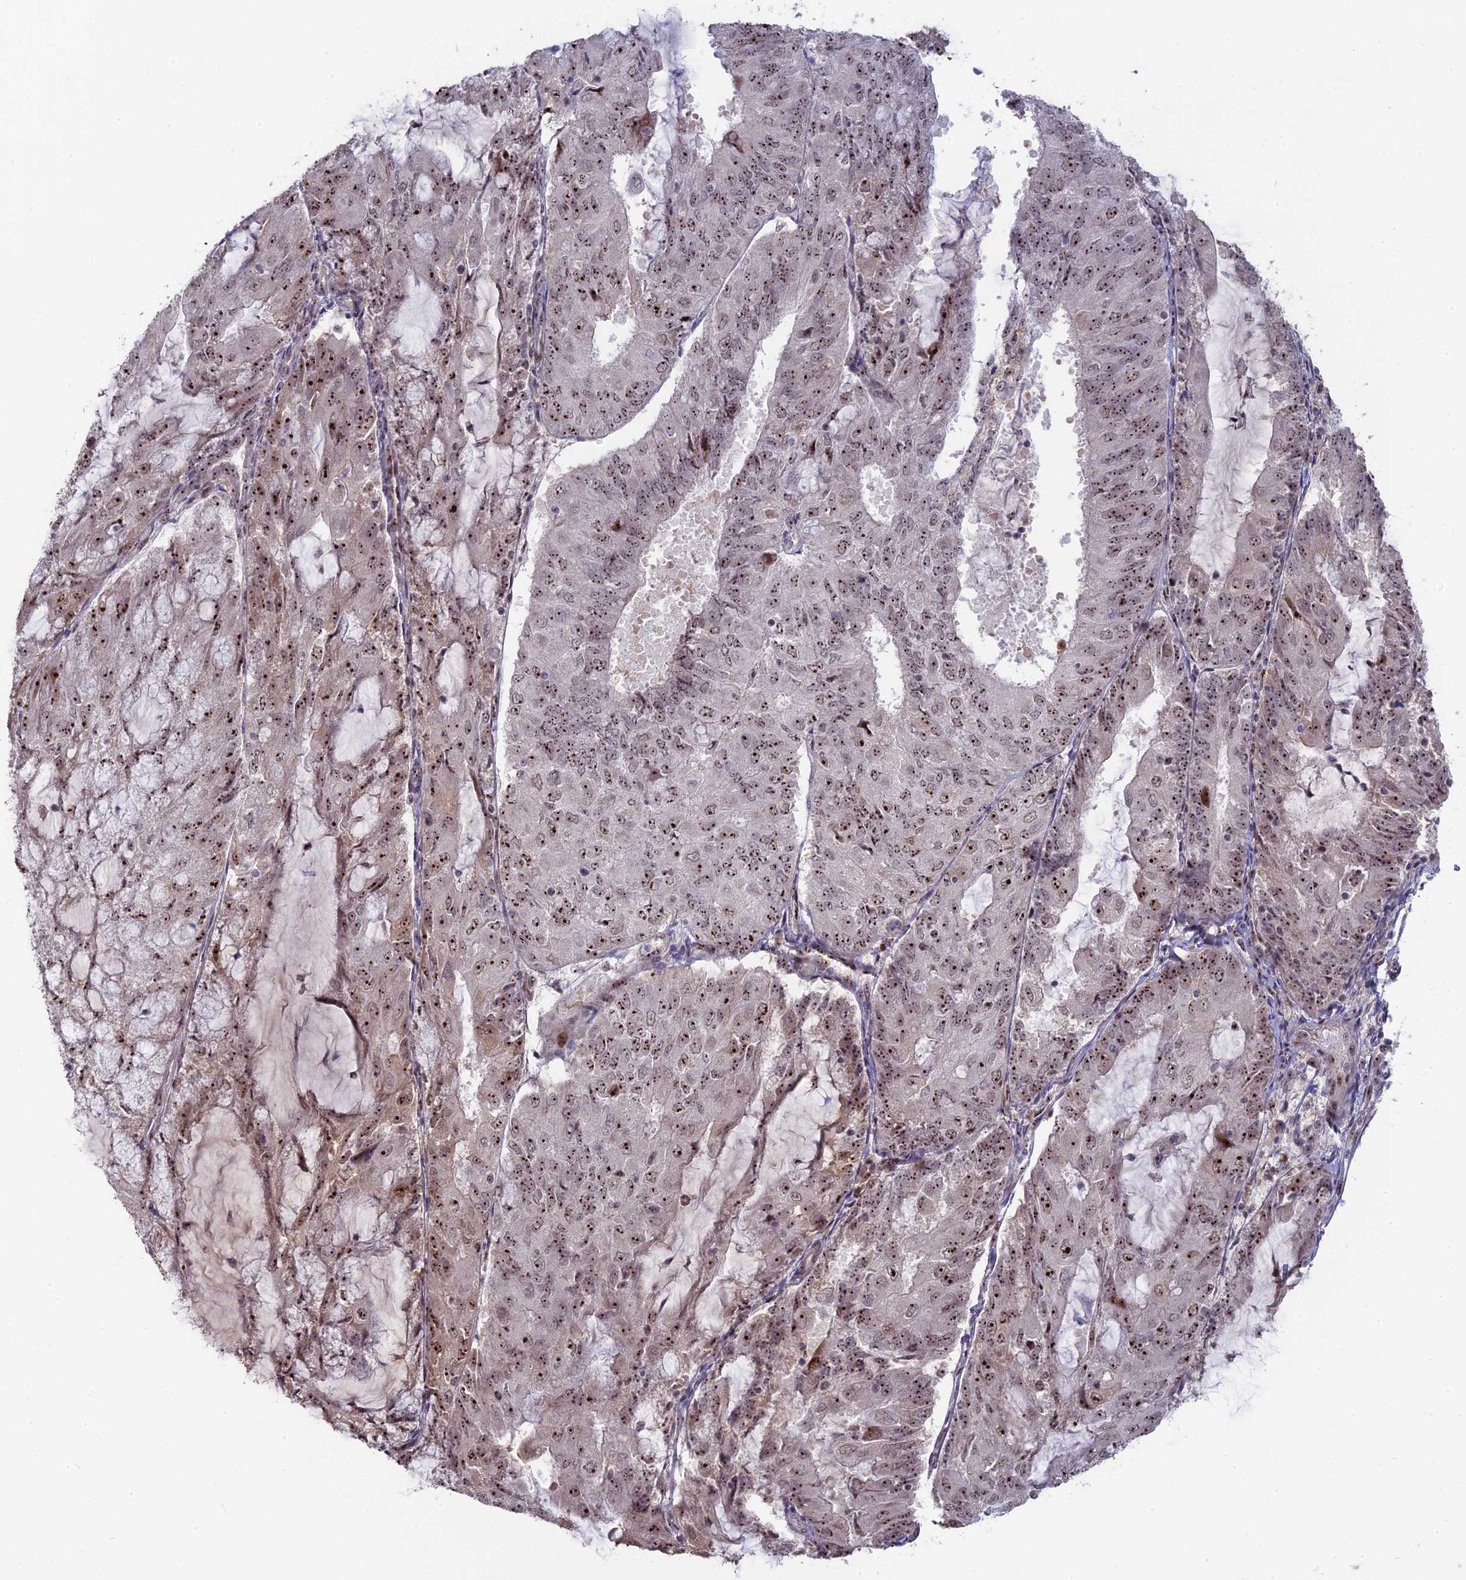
{"staining": {"intensity": "strong", "quantity": ">75%", "location": "nuclear"}, "tissue": "endometrial cancer", "cell_type": "Tumor cells", "image_type": "cancer", "snomed": [{"axis": "morphology", "description": "Adenocarcinoma, NOS"}, {"axis": "topography", "description": "Endometrium"}], "caption": "A photomicrograph of adenocarcinoma (endometrial) stained for a protein shows strong nuclear brown staining in tumor cells.", "gene": "FAM131A", "patient": {"sex": "female", "age": 81}}